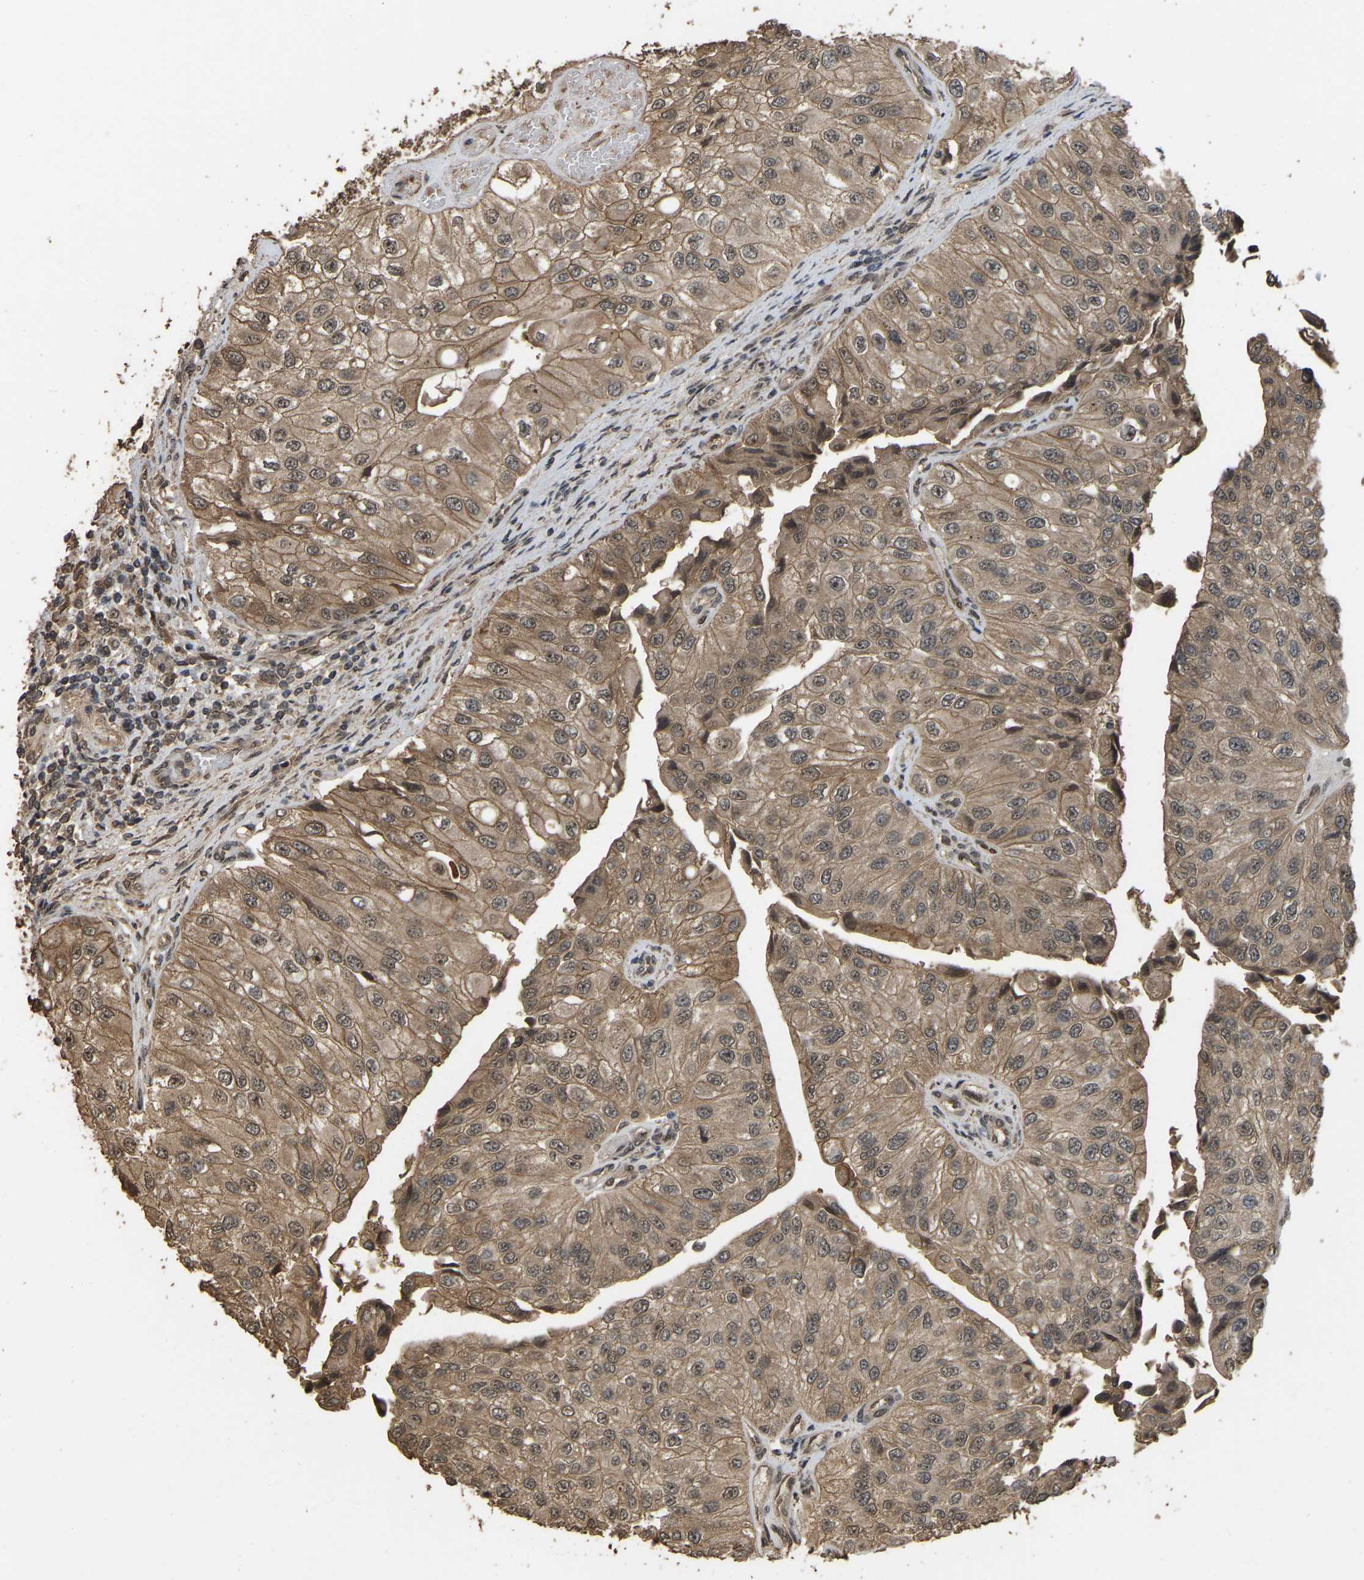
{"staining": {"intensity": "moderate", "quantity": ">75%", "location": "cytoplasmic/membranous"}, "tissue": "urothelial cancer", "cell_type": "Tumor cells", "image_type": "cancer", "snomed": [{"axis": "morphology", "description": "Urothelial carcinoma, High grade"}, {"axis": "topography", "description": "Kidney"}, {"axis": "topography", "description": "Urinary bladder"}], "caption": "Immunohistochemical staining of urothelial cancer reveals medium levels of moderate cytoplasmic/membranous protein positivity in approximately >75% of tumor cells.", "gene": "ARHGAP23", "patient": {"sex": "male", "age": 77}}